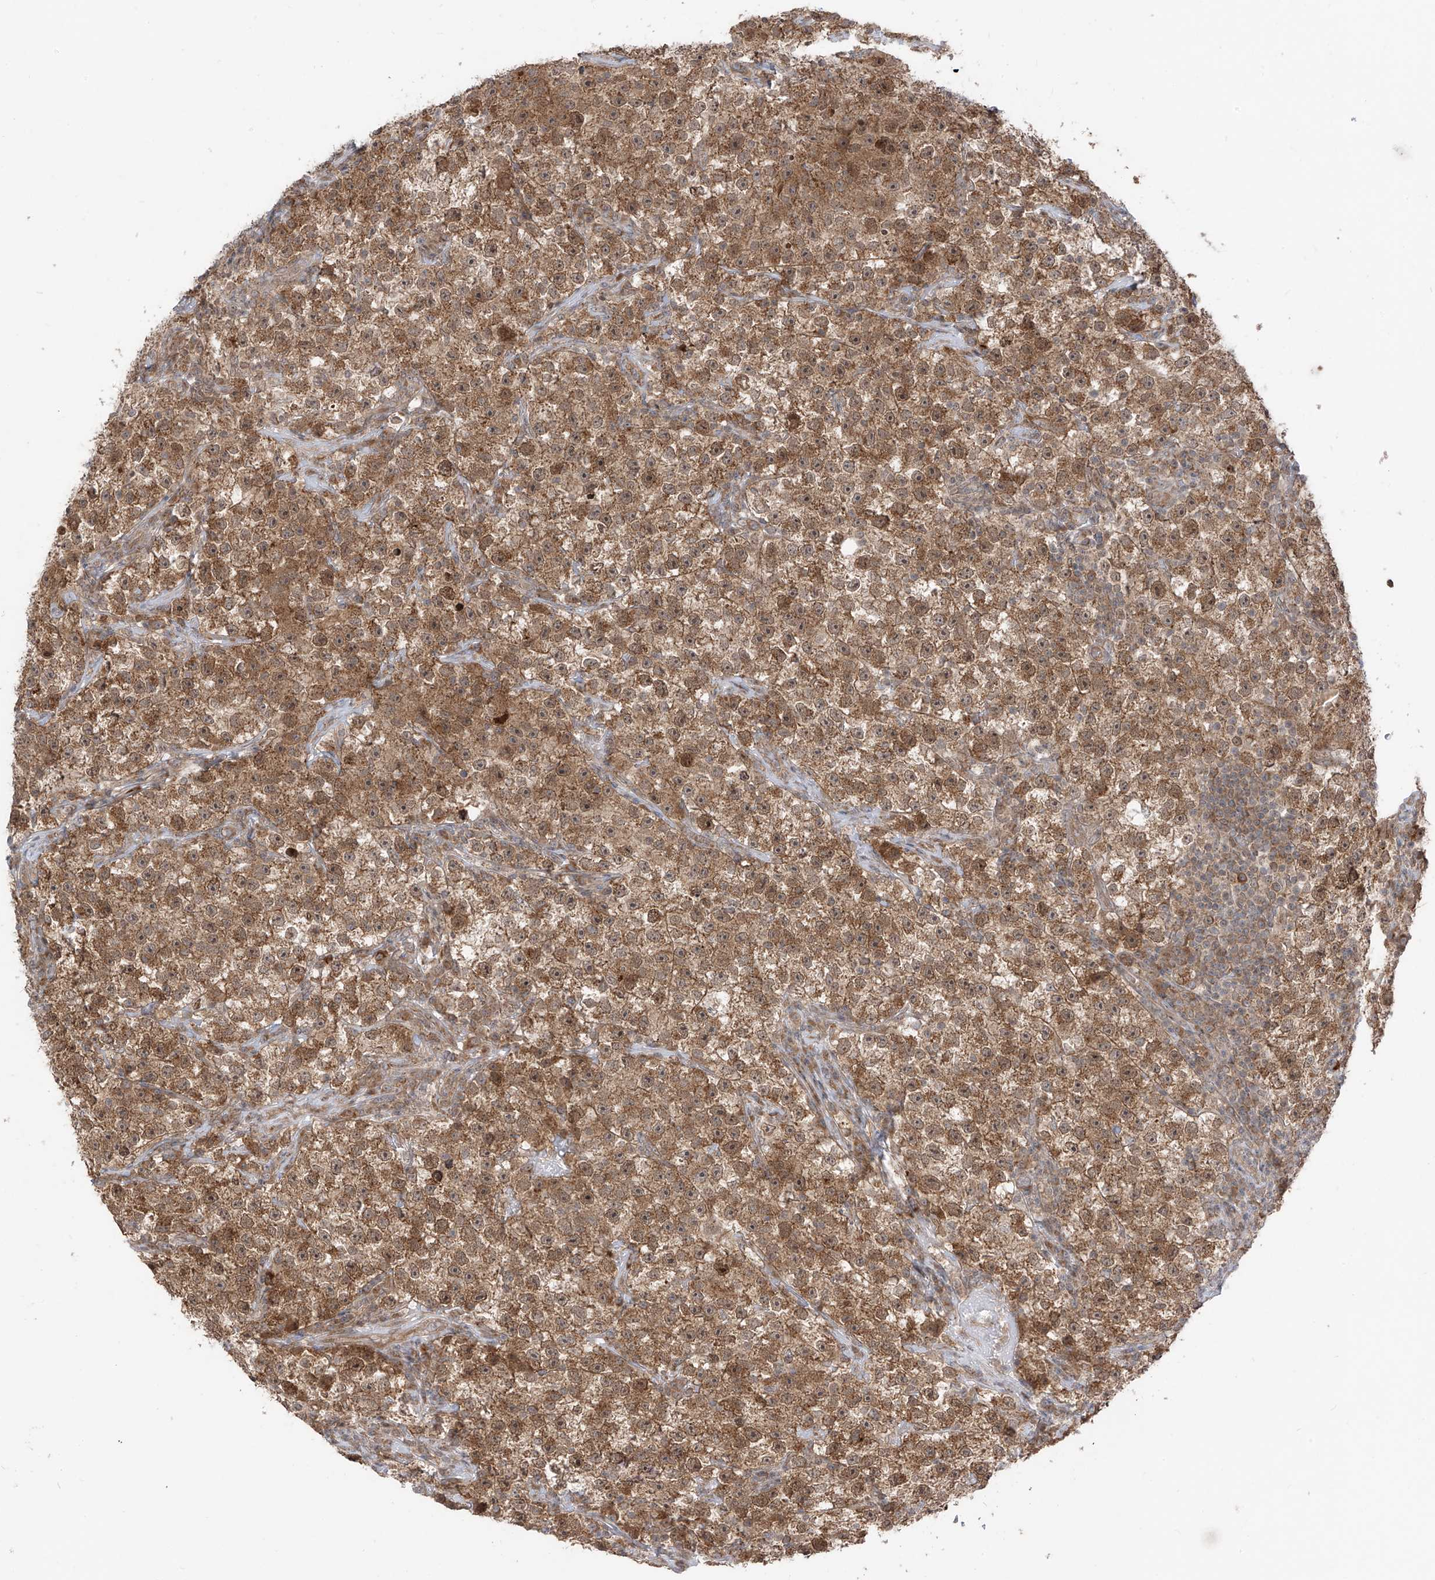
{"staining": {"intensity": "moderate", "quantity": ">75%", "location": "cytoplasmic/membranous"}, "tissue": "testis cancer", "cell_type": "Tumor cells", "image_type": "cancer", "snomed": [{"axis": "morphology", "description": "Seminoma, NOS"}, {"axis": "topography", "description": "Testis"}], "caption": "Testis cancer (seminoma) was stained to show a protein in brown. There is medium levels of moderate cytoplasmic/membranous positivity in about >75% of tumor cells.", "gene": "PDE11A", "patient": {"sex": "male", "age": 22}}